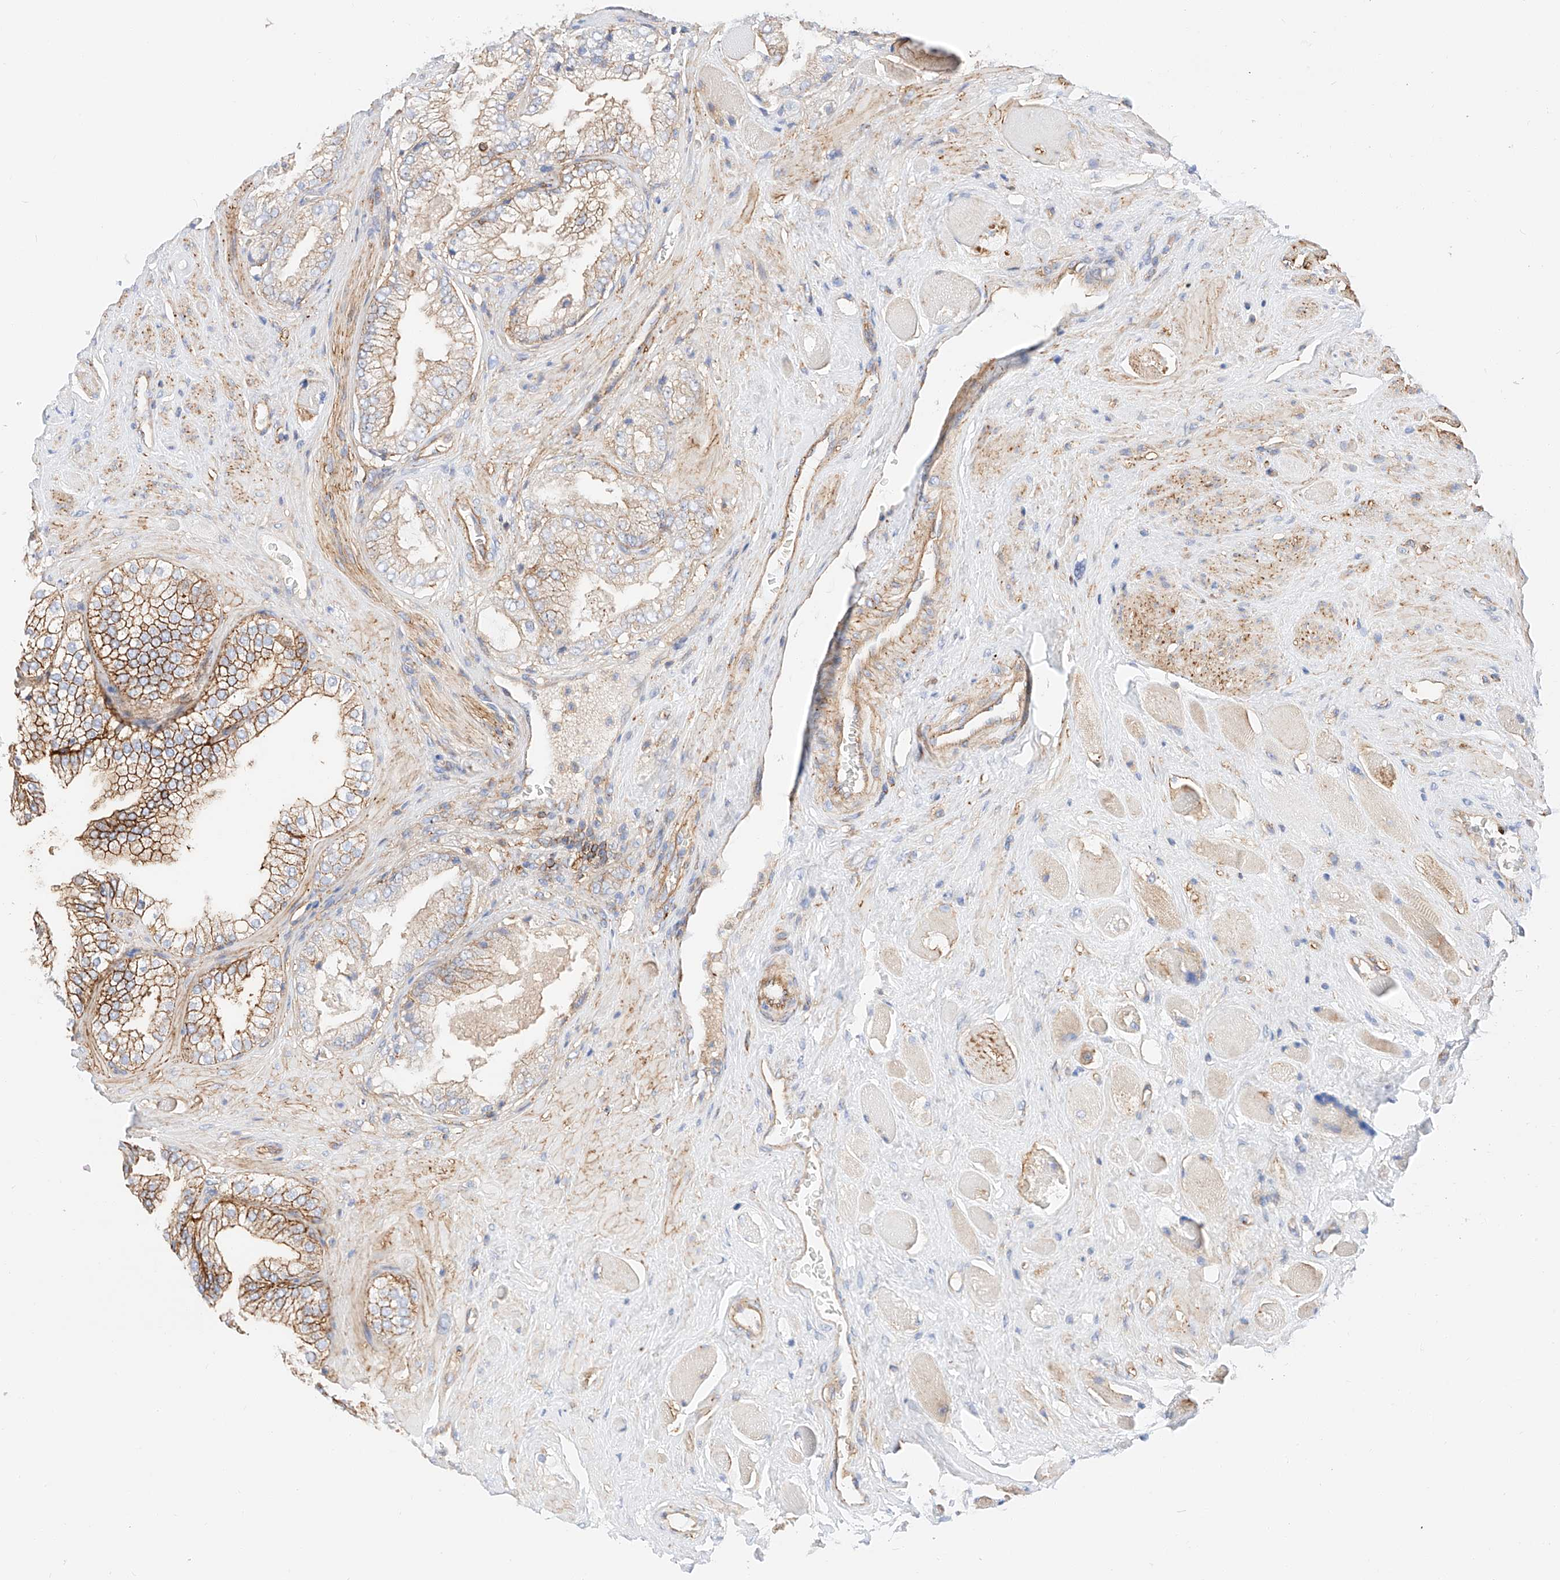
{"staining": {"intensity": "strong", "quantity": "25%-75%", "location": "cytoplasmic/membranous"}, "tissue": "prostate cancer", "cell_type": "Tumor cells", "image_type": "cancer", "snomed": [{"axis": "morphology", "description": "Adenocarcinoma, High grade"}, {"axis": "topography", "description": "Prostate"}], "caption": "Strong cytoplasmic/membranous expression for a protein is seen in about 25%-75% of tumor cells of prostate cancer (adenocarcinoma (high-grade)) using IHC.", "gene": "HAUS4", "patient": {"sex": "male", "age": 58}}